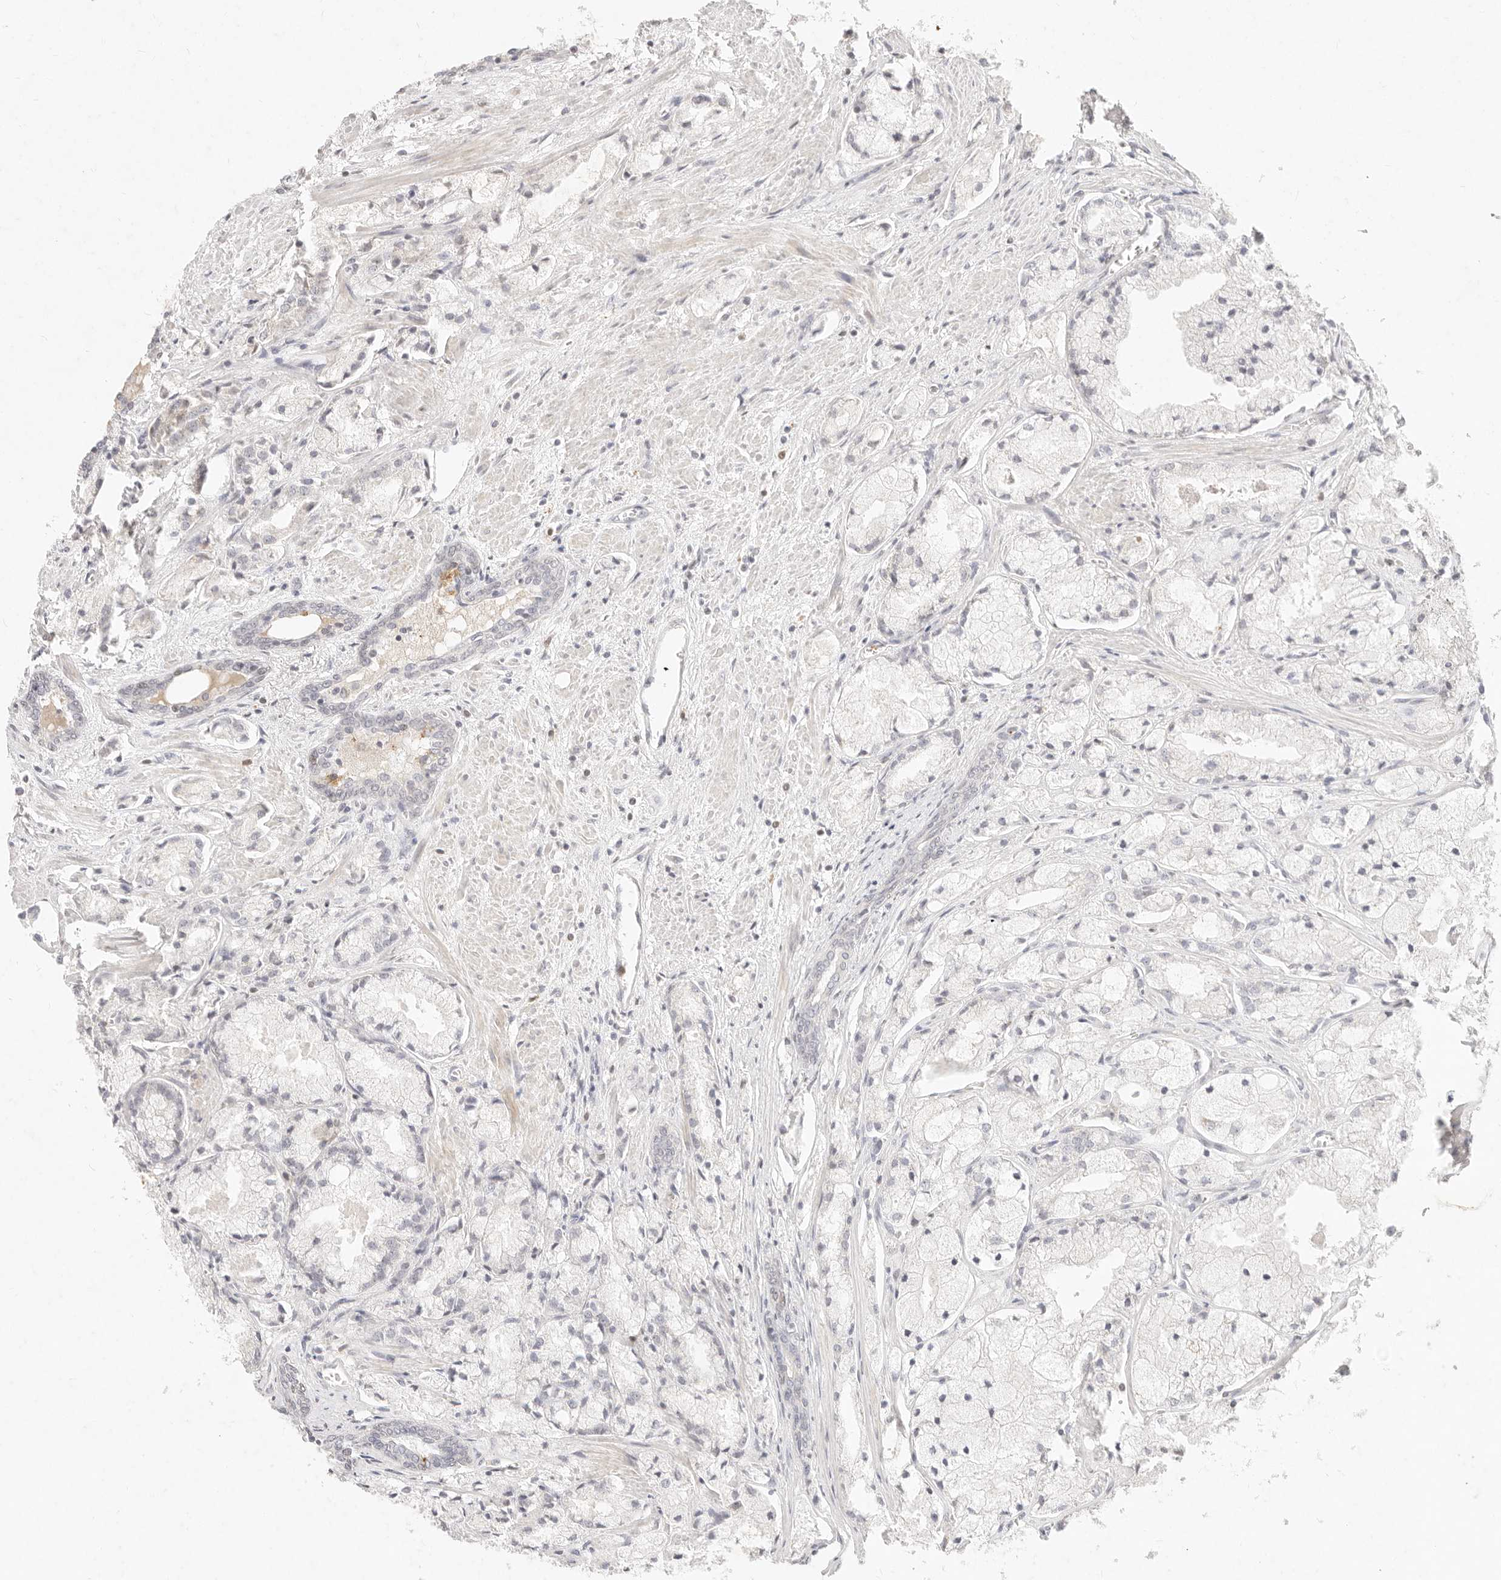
{"staining": {"intensity": "negative", "quantity": "none", "location": "none"}, "tissue": "prostate cancer", "cell_type": "Tumor cells", "image_type": "cancer", "snomed": [{"axis": "morphology", "description": "Adenocarcinoma, High grade"}, {"axis": "topography", "description": "Prostate"}], "caption": "IHC image of human adenocarcinoma (high-grade) (prostate) stained for a protein (brown), which demonstrates no expression in tumor cells.", "gene": "ASCL3", "patient": {"sex": "male", "age": 50}}